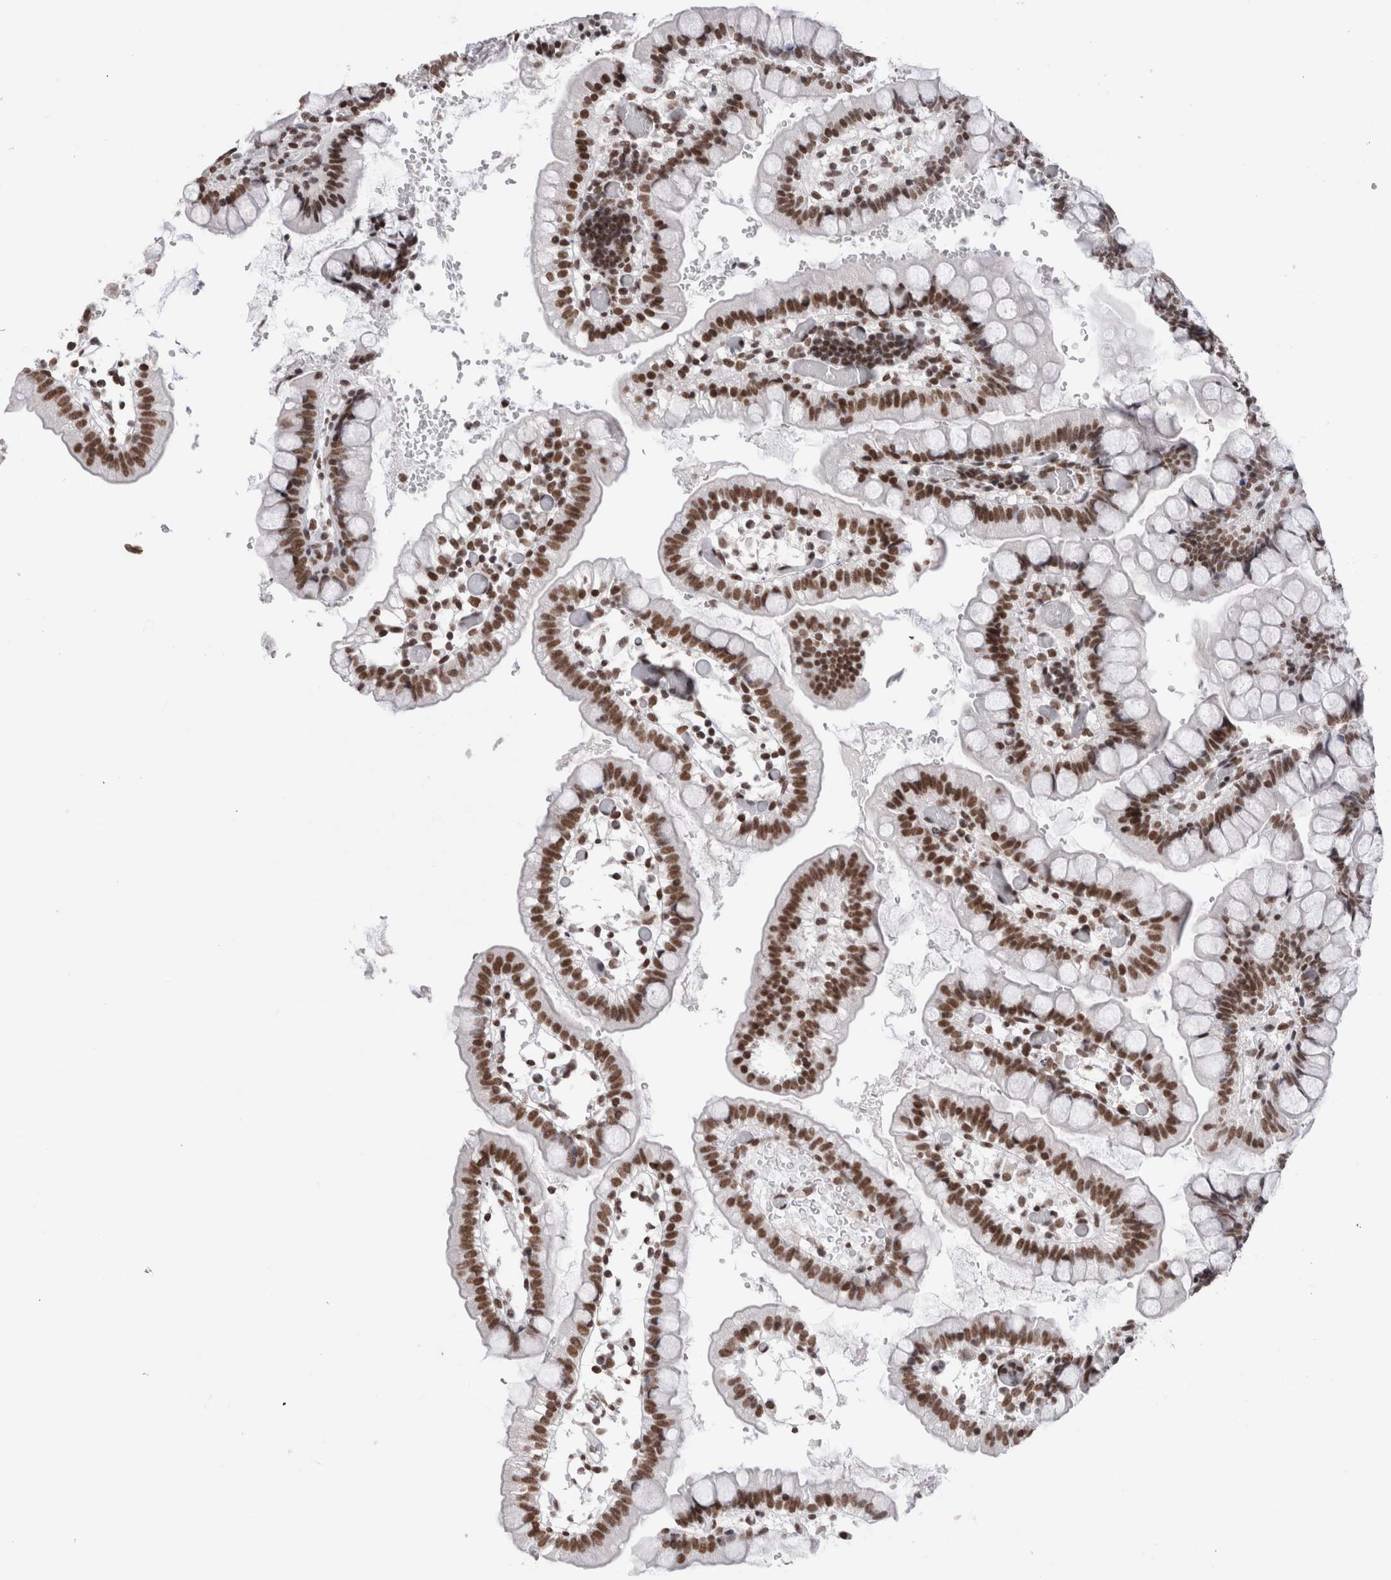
{"staining": {"intensity": "strong", "quantity": ">75%", "location": "nuclear"}, "tissue": "small intestine", "cell_type": "Glandular cells", "image_type": "normal", "snomed": [{"axis": "morphology", "description": "Normal tissue, NOS"}, {"axis": "morphology", "description": "Developmental malformation"}, {"axis": "topography", "description": "Small intestine"}], "caption": "Glandular cells reveal high levels of strong nuclear expression in about >75% of cells in benign small intestine. Nuclei are stained in blue.", "gene": "SMC1A", "patient": {"sex": "male"}}